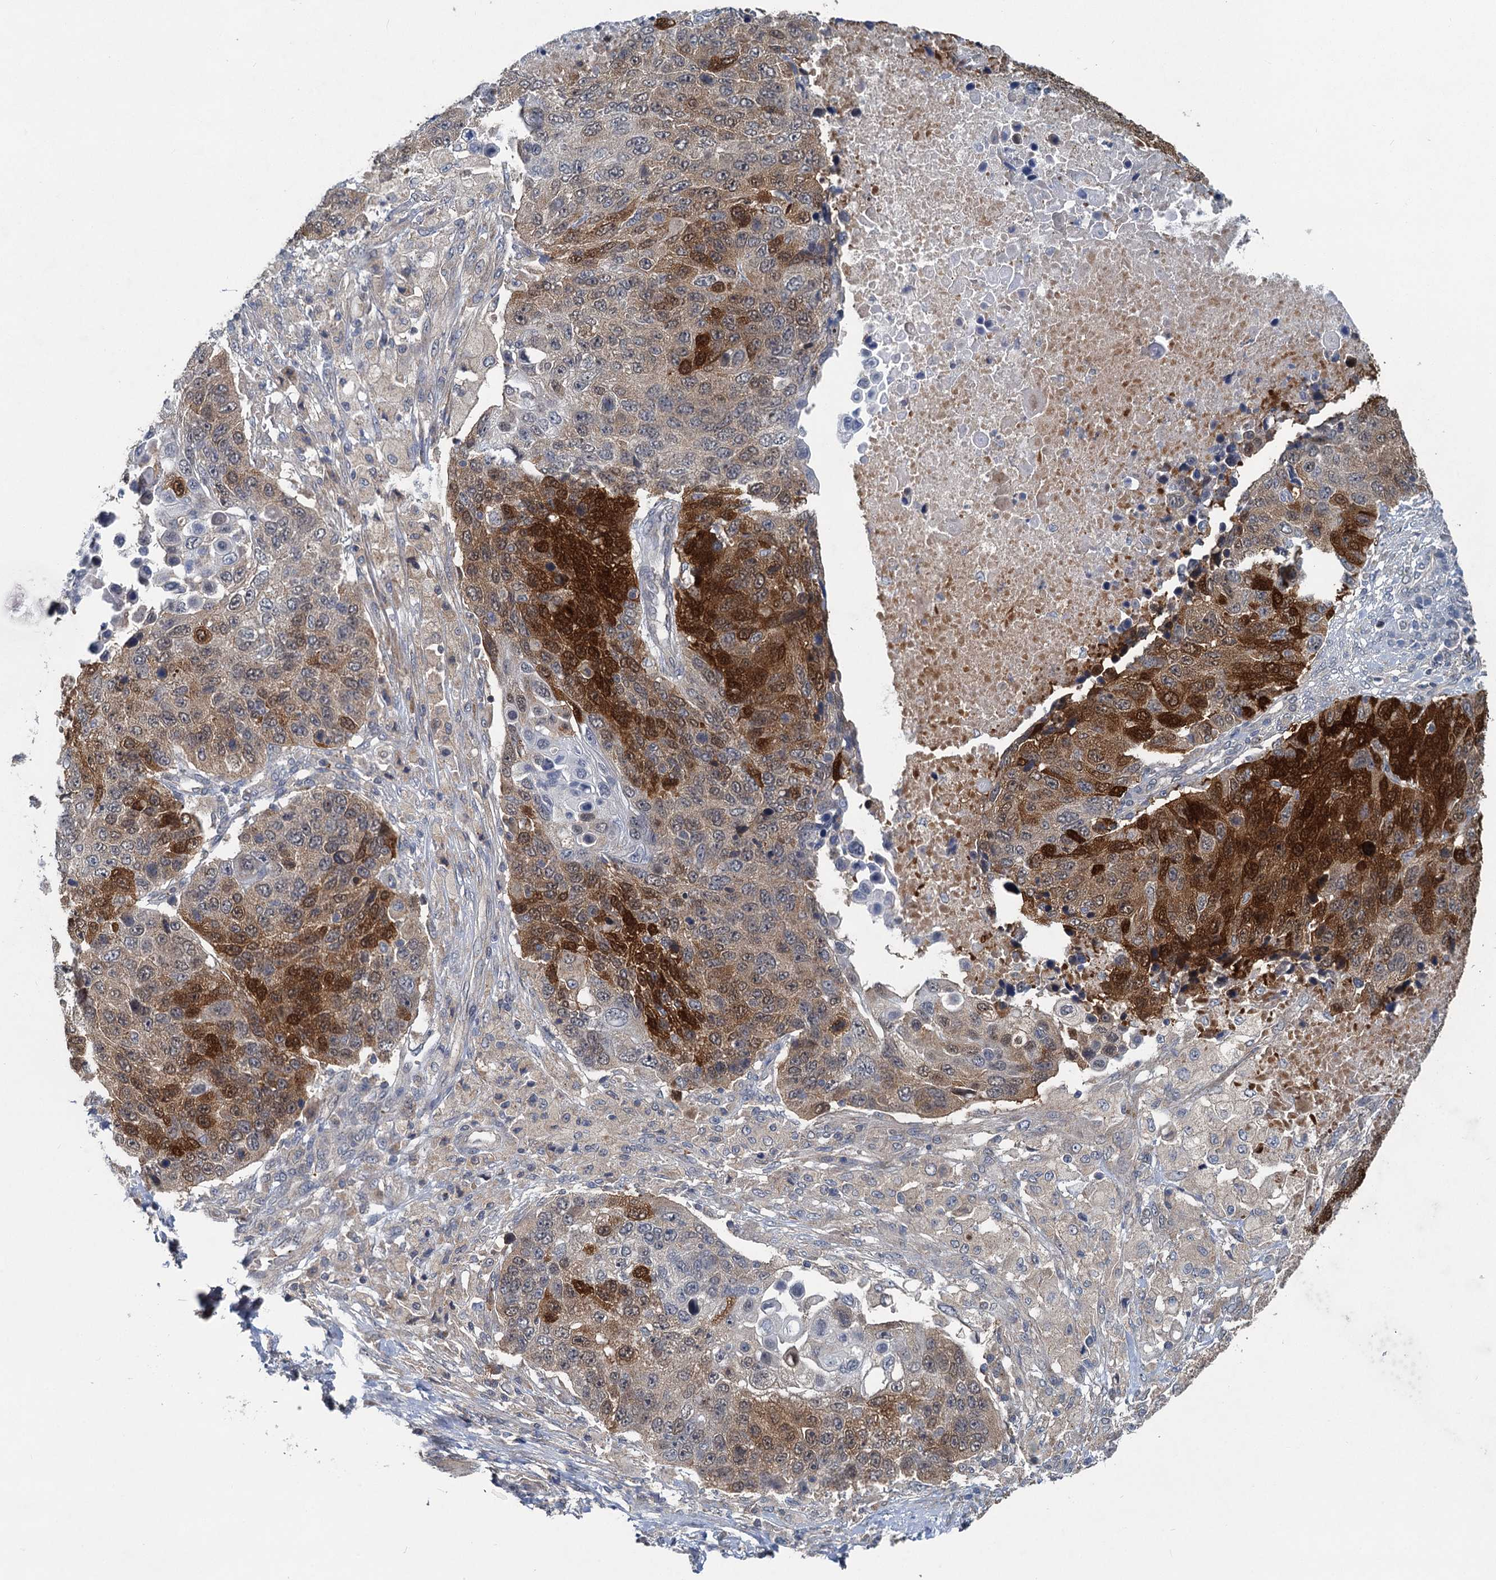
{"staining": {"intensity": "strong", "quantity": "25%-75%", "location": "cytoplasmic/membranous"}, "tissue": "lung cancer", "cell_type": "Tumor cells", "image_type": "cancer", "snomed": [{"axis": "morphology", "description": "Normal tissue, NOS"}, {"axis": "morphology", "description": "Squamous cell carcinoma, NOS"}, {"axis": "topography", "description": "Lymph node"}, {"axis": "topography", "description": "Lung"}], "caption": "Human lung cancer (squamous cell carcinoma) stained with a brown dye shows strong cytoplasmic/membranous positive staining in approximately 25%-75% of tumor cells.", "gene": "GCLM", "patient": {"sex": "male", "age": 66}}